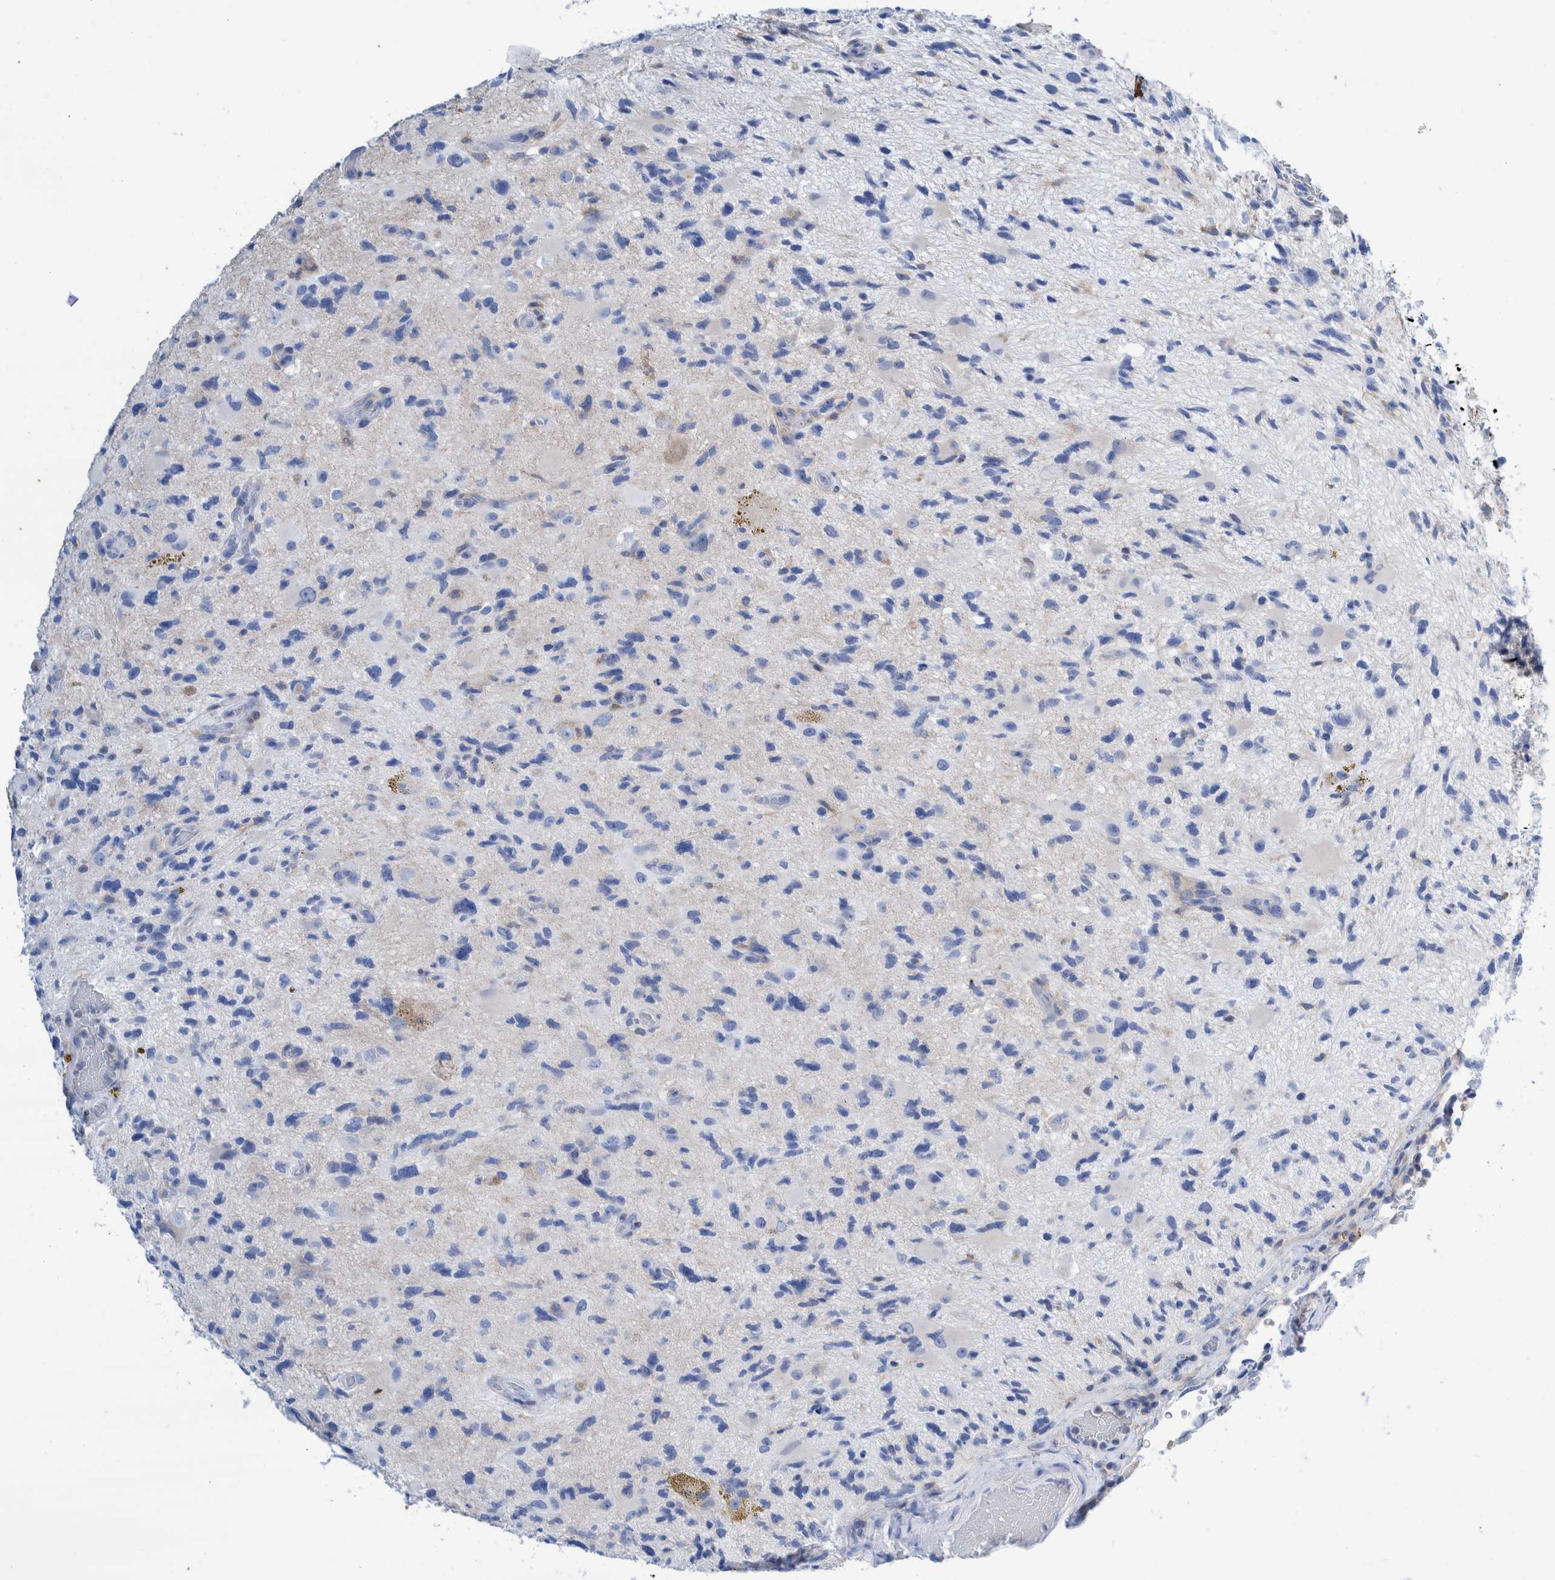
{"staining": {"intensity": "negative", "quantity": "none", "location": "none"}, "tissue": "glioma", "cell_type": "Tumor cells", "image_type": "cancer", "snomed": [{"axis": "morphology", "description": "Glioma, malignant, High grade"}, {"axis": "topography", "description": "Brain"}], "caption": "IHC image of human malignant high-grade glioma stained for a protein (brown), which exhibits no staining in tumor cells.", "gene": "KRT14", "patient": {"sex": "male", "age": 33}}